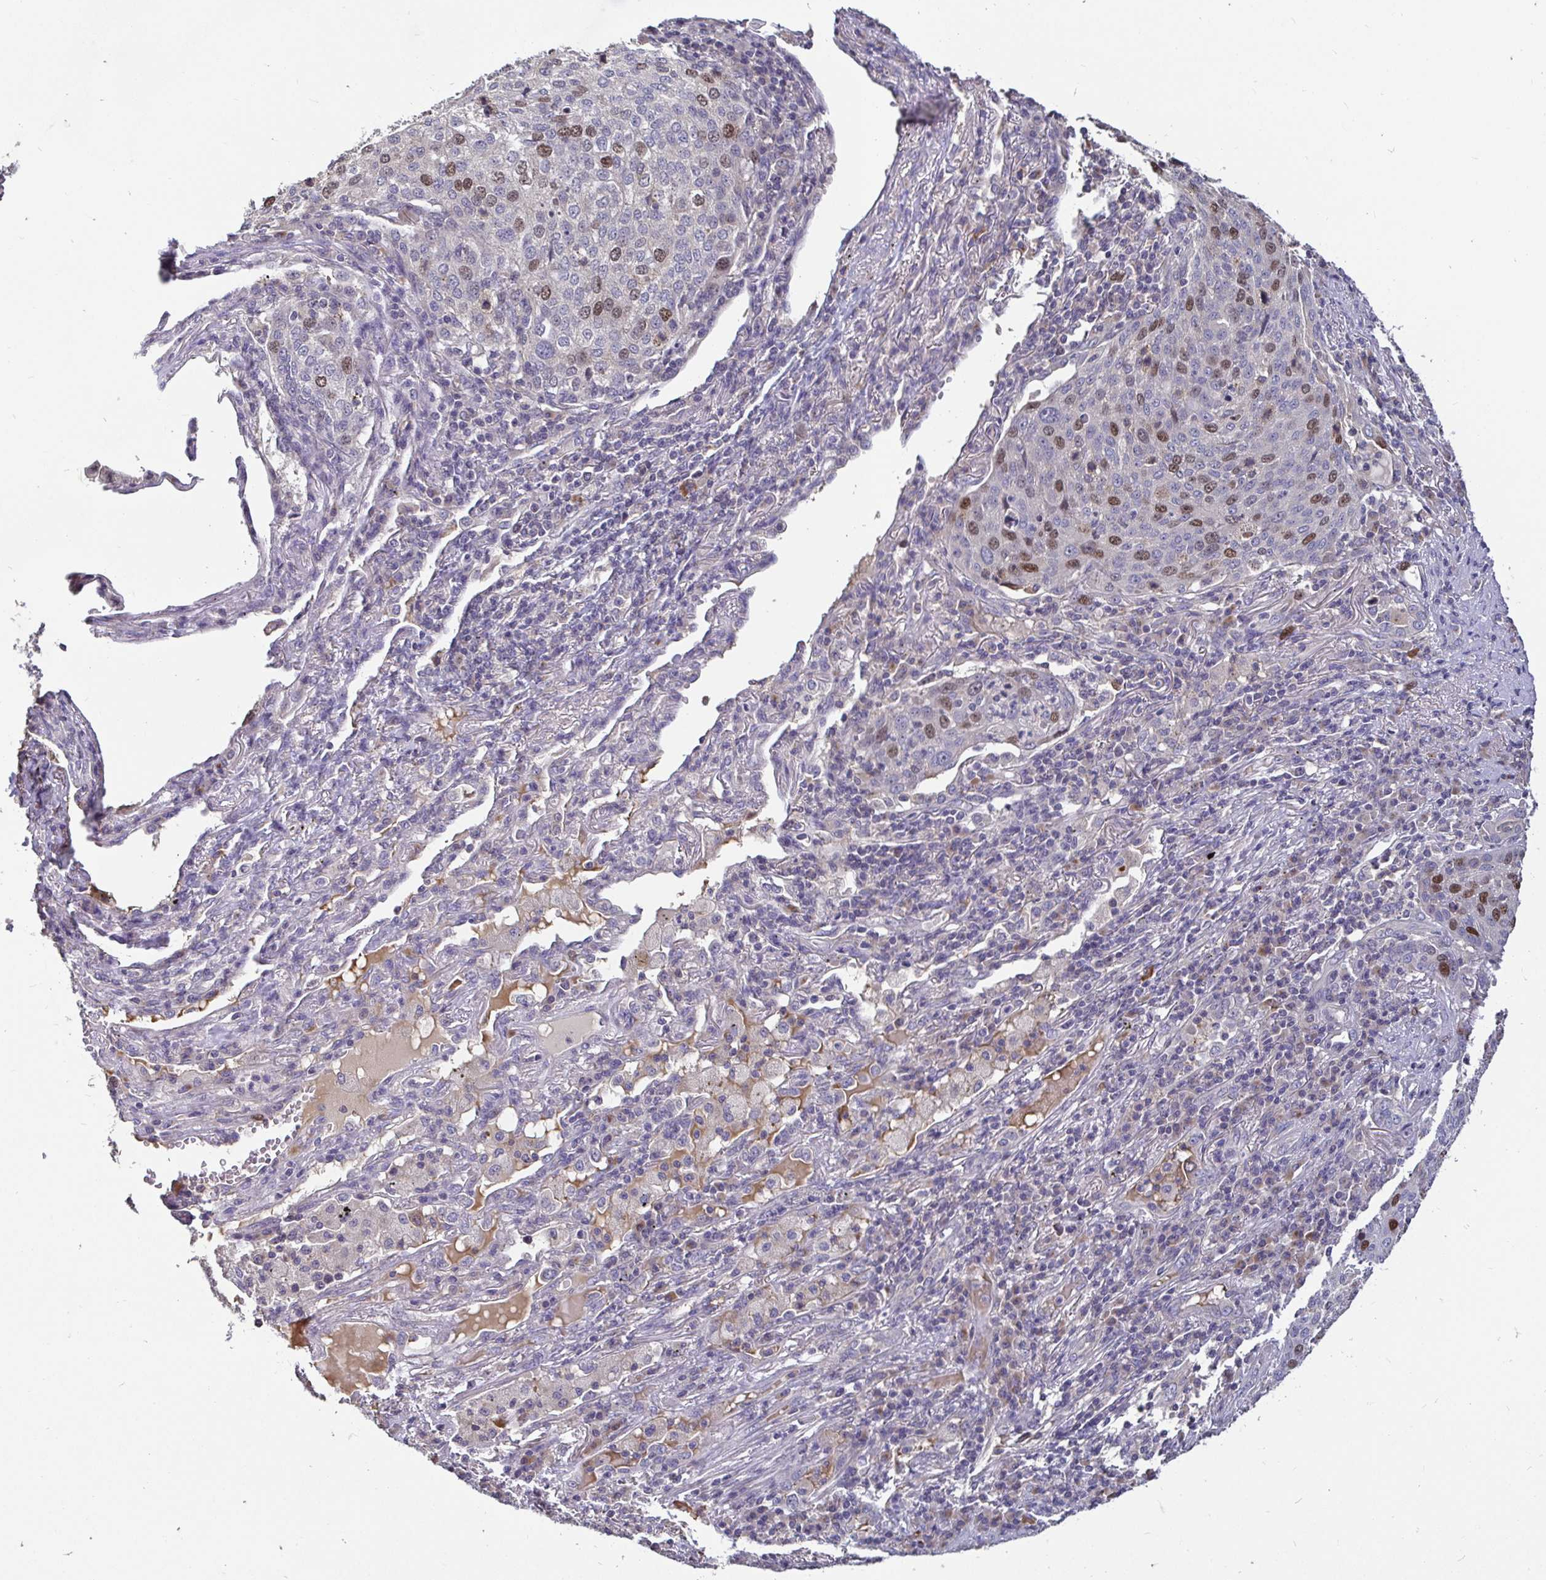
{"staining": {"intensity": "moderate", "quantity": "<25%", "location": "nuclear"}, "tissue": "lung cancer", "cell_type": "Tumor cells", "image_type": "cancer", "snomed": [{"axis": "morphology", "description": "Squamous cell carcinoma, NOS"}, {"axis": "topography", "description": "Lung"}], "caption": "A high-resolution micrograph shows immunohistochemistry (IHC) staining of lung cancer (squamous cell carcinoma), which displays moderate nuclear expression in approximately <25% of tumor cells. (DAB IHC with brightfield microscopy, high magnification).", "gene": "ANLN", "patient": {"sex": "male", "age": 63}}